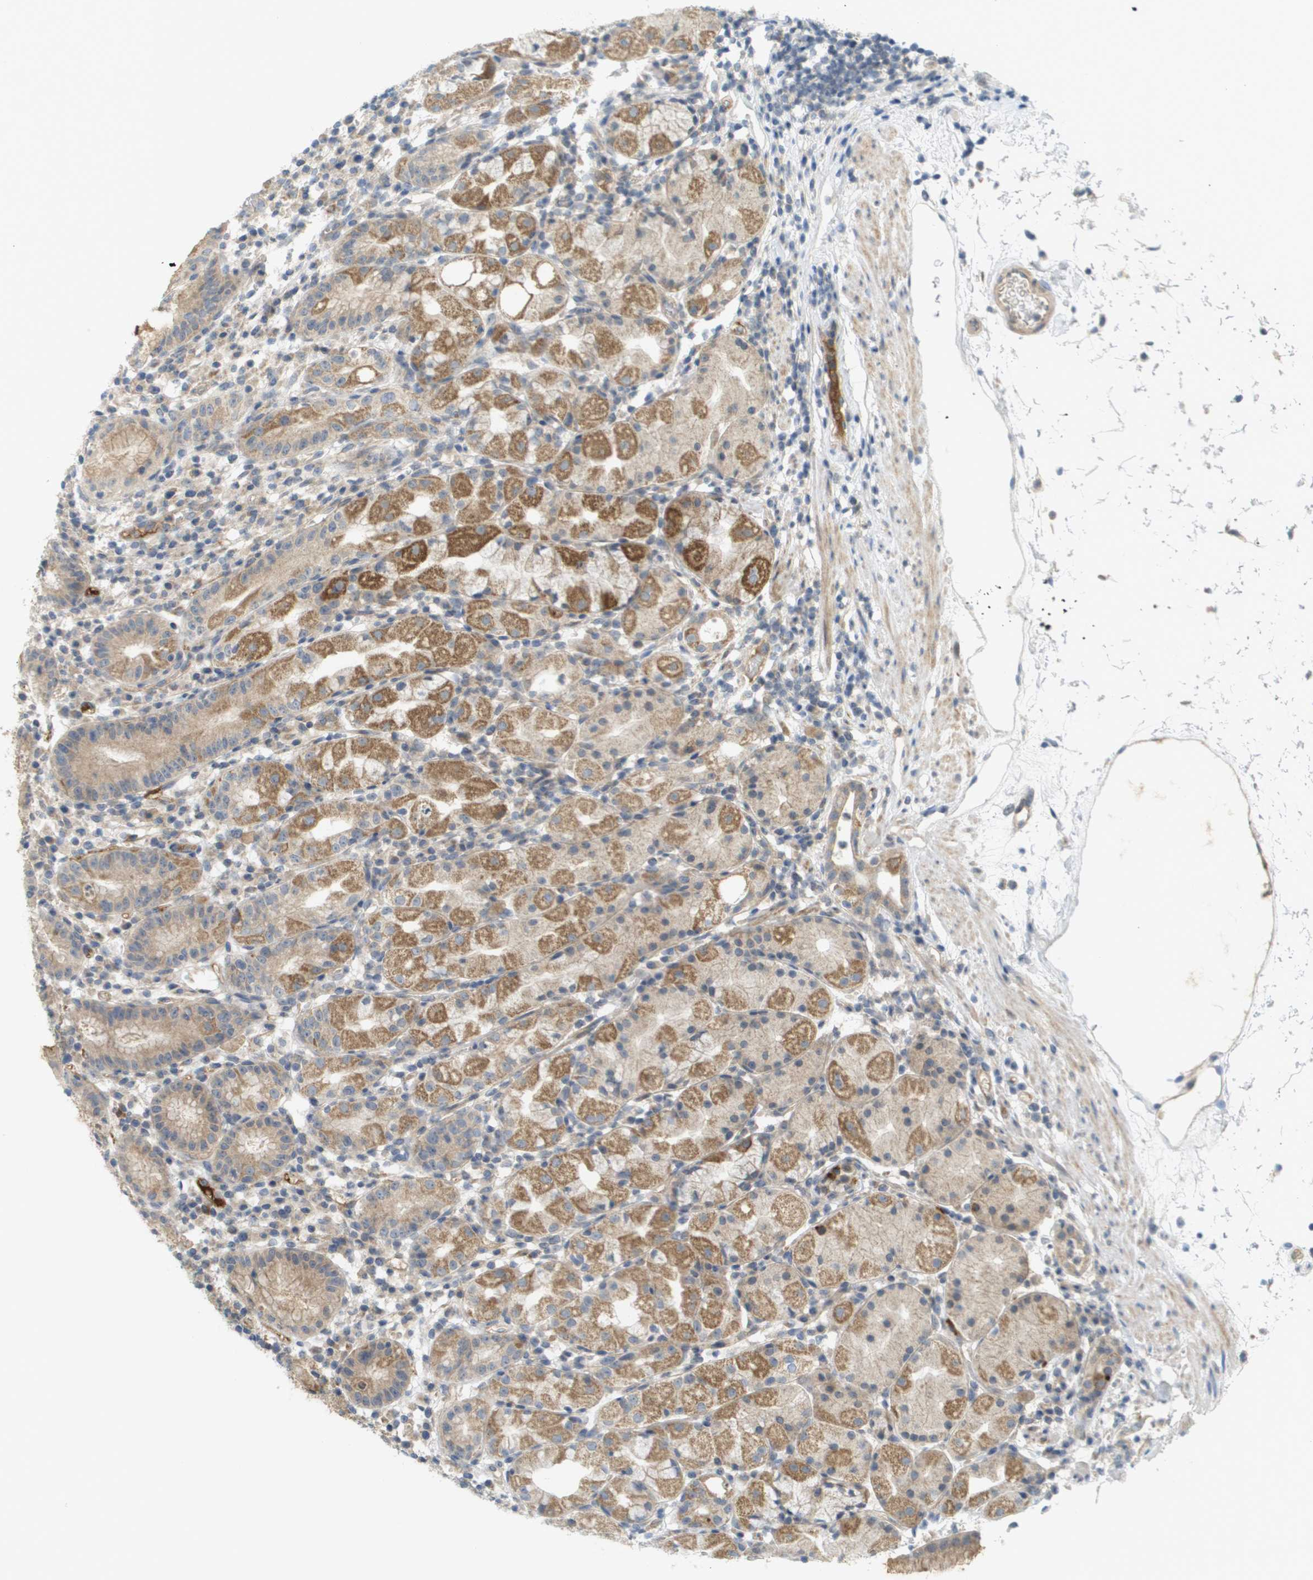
{"staining": {"intensity": "moderate", "quantity": ">75%", "location": "cytoplasmic/membranous"}, "tissue": "stomach", "cell_type": "Glandular cells", "image_type": "normal", "snomed": [{"axis": "morphology", "description": "Normal tissue, NOS"}, {"axis": "topography", "description": "Stomach"}, {"axis": "topography", "description": "Stomach, lower"}], "caption": "Immunohistochemistry (IHC) staining of benign stomach, which exhibits medium levels of moderate cytoplasmic/membranous expression in about >75% of glandular cells indicating moderate cytoplasmic/membranous protein expression. The staining was performed using DAB (3,3'-diaminobenzidine) (brown) for protein detection and nuclei were counterstained in hematoxylin (blue).", "gene": "PROC", "patient": {"sex": "female", "age": 75}}